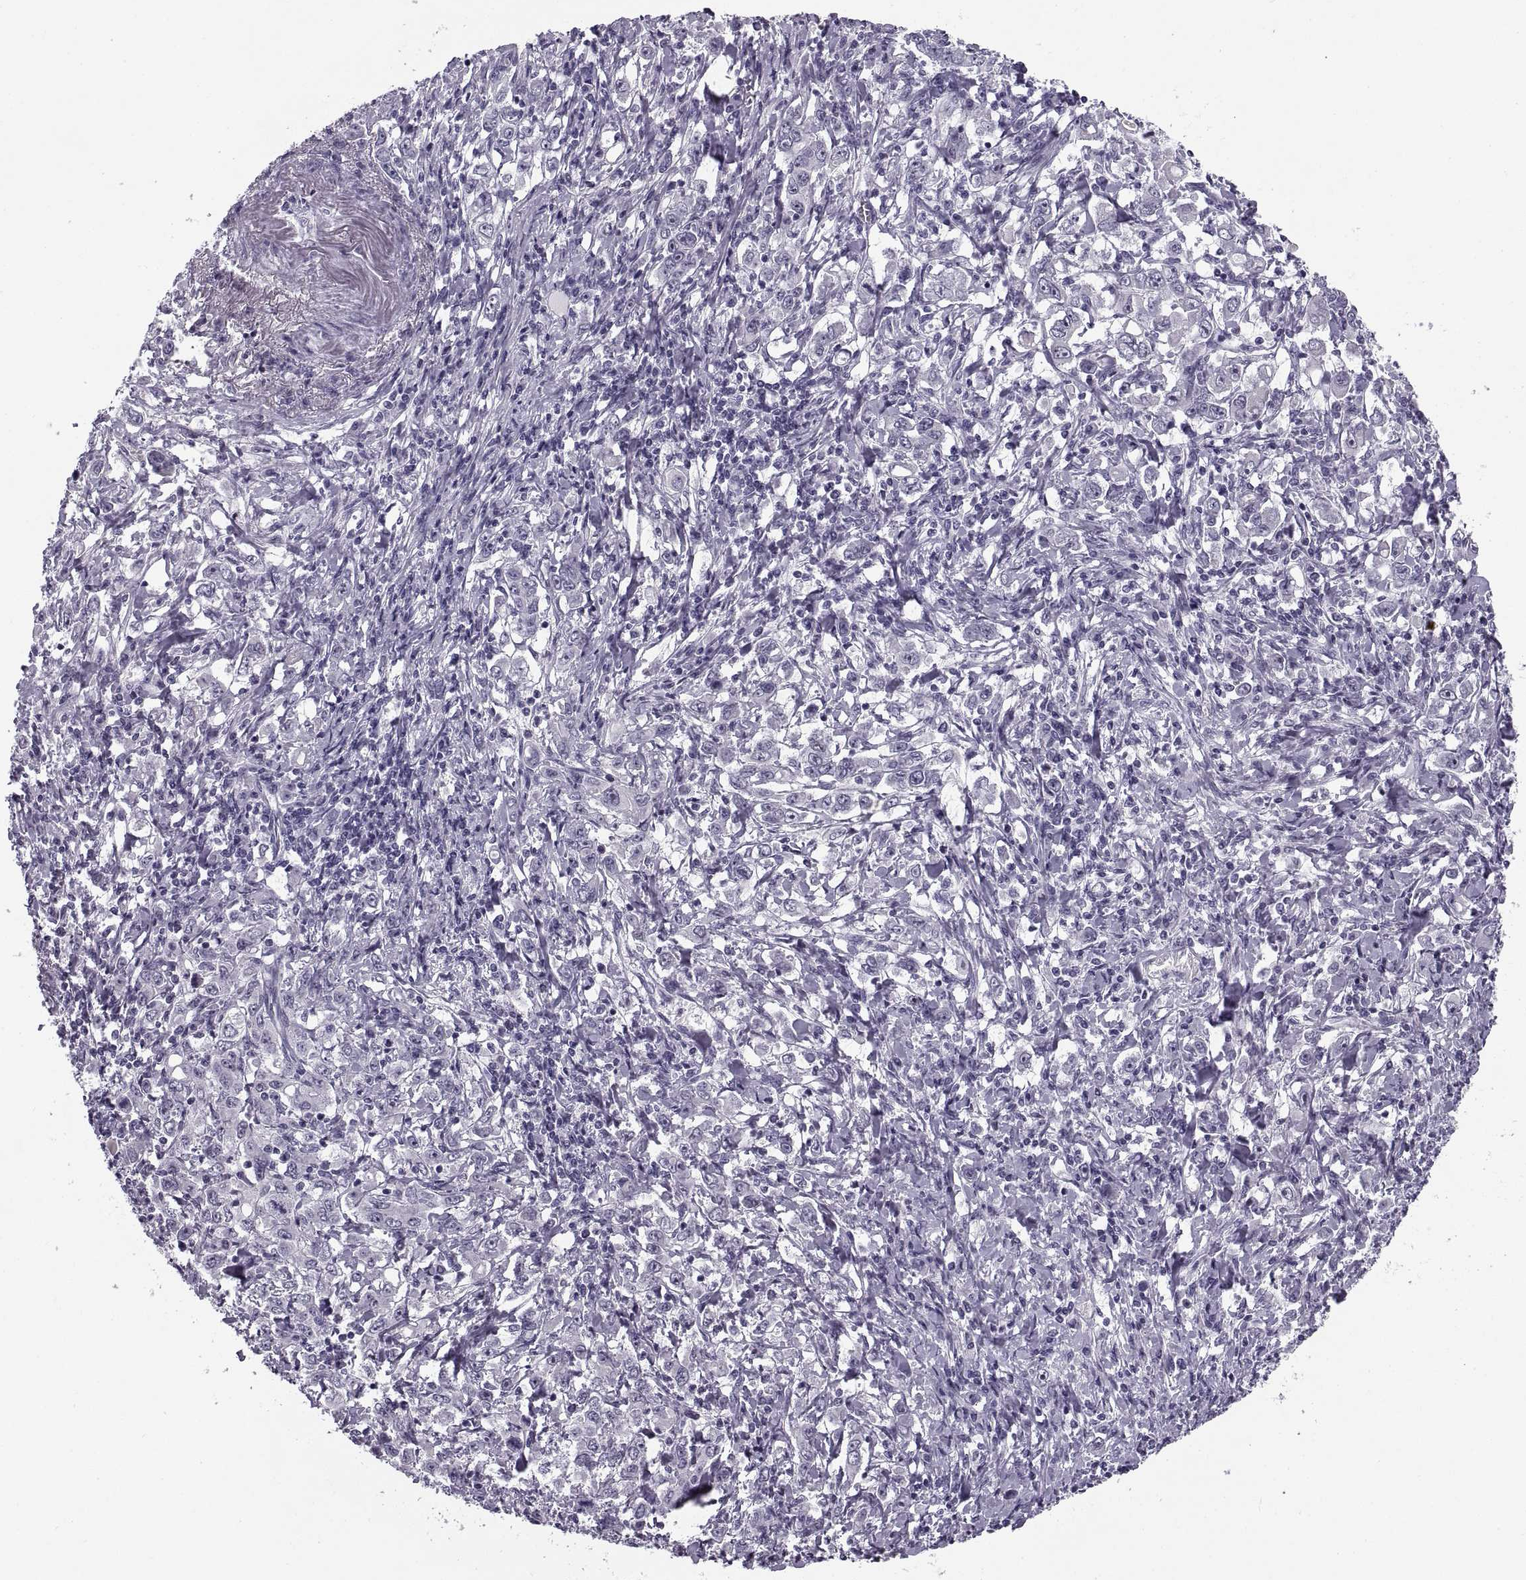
{"staining": {"intensity": "negative", "quantity": "none", "location": "none"}, "tissue": "stomach cancer", "cell_type": "Tumor cells", "image_type": "cancer", "snomed": [{"axis": "morphology", "description": "Adenocarcinoma, NOS"}, {"axis": "topography", "description": "Stomach, lower"}], "caption": "Tumor cells are negative for brown protein staining in stomach cancer (adenocarcinoma).", "gene": "TBC1D3G", "patient": {"sex": "female", "age": 72}}